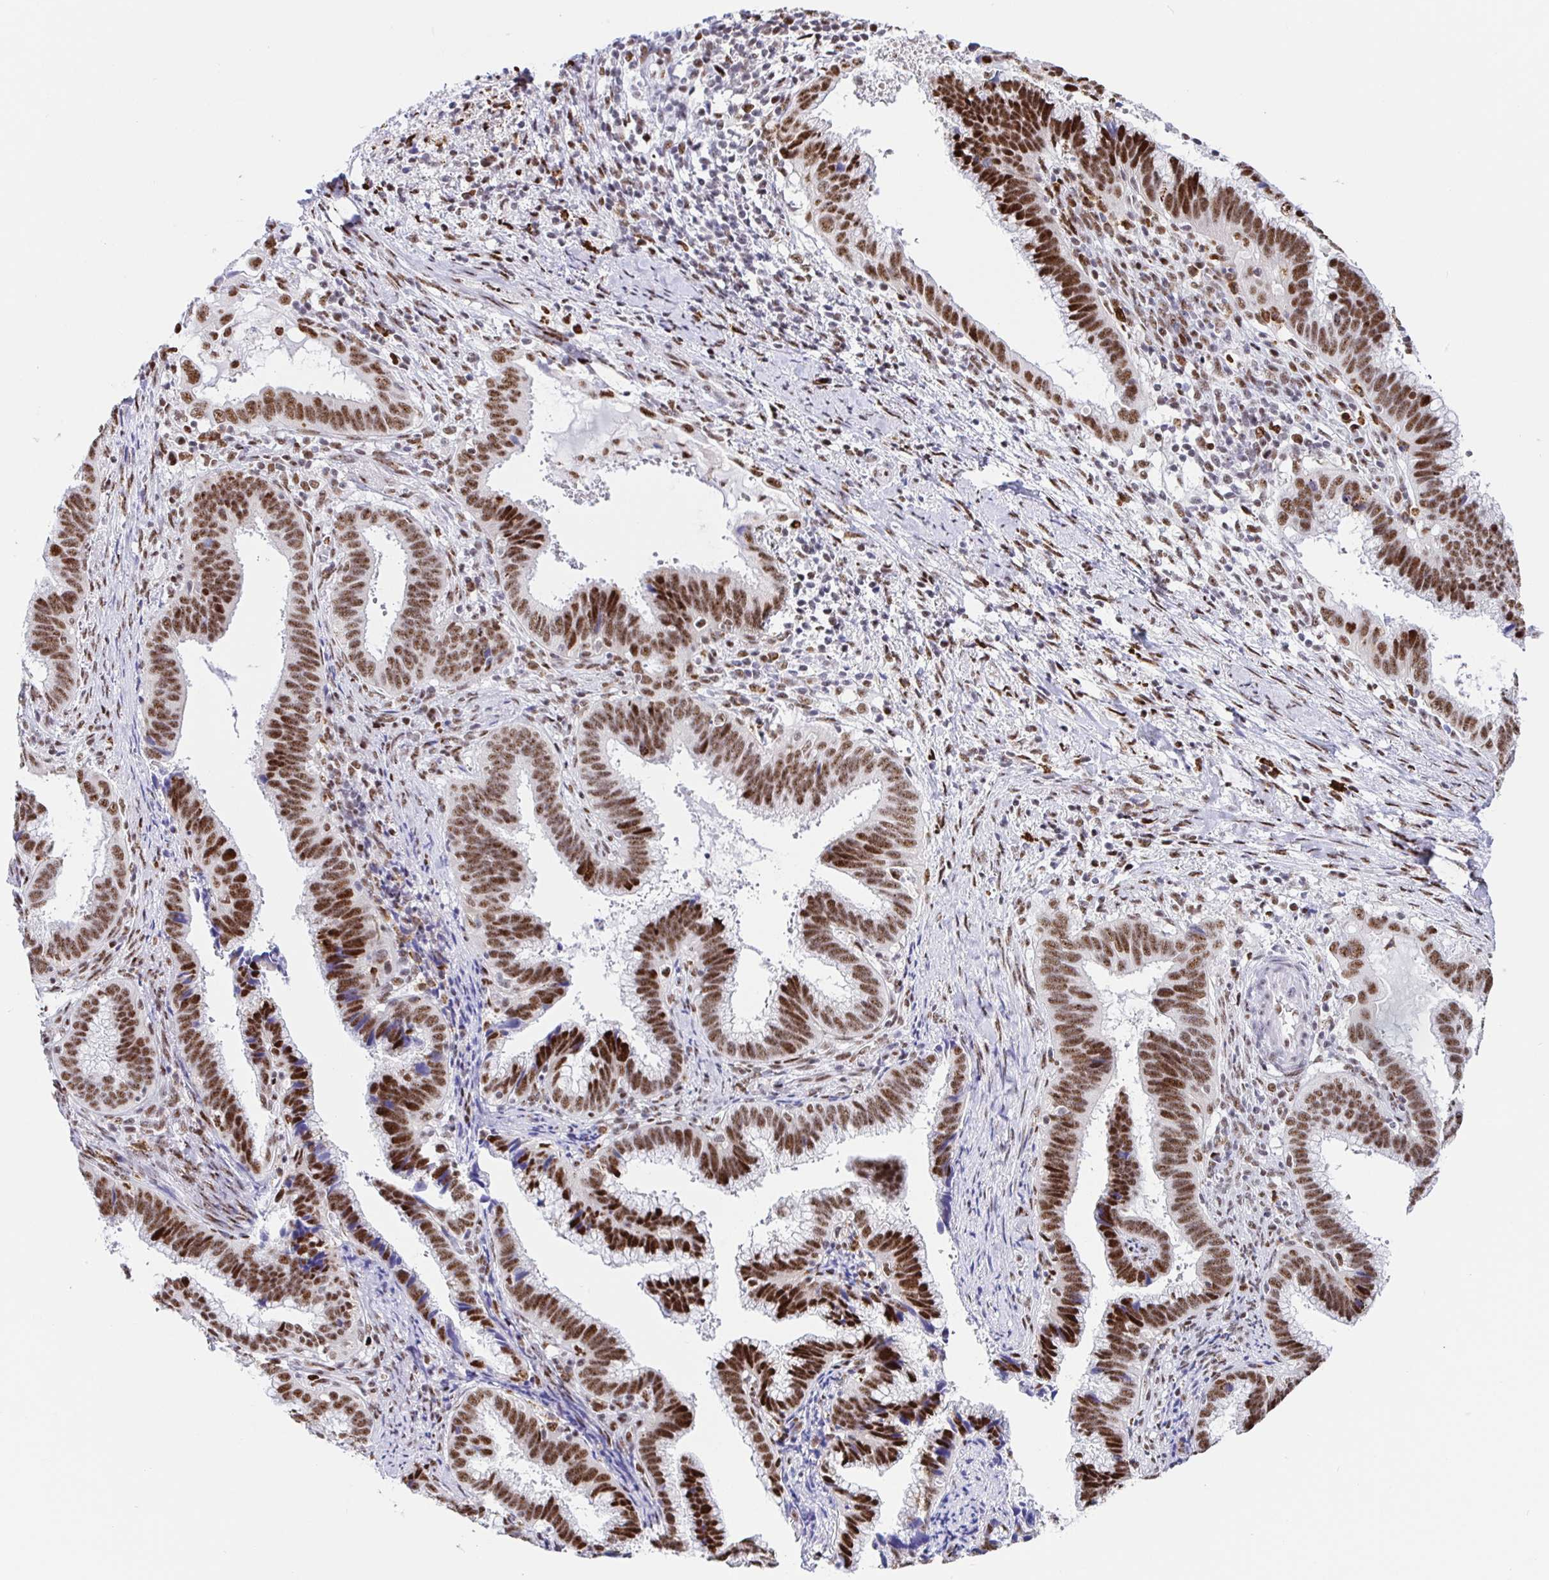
{"staining": {"intensity": "moderate", "quantity": ">75%", "location": "nuclear"}, "tissue": "cervical cancer", "cell_type": "Tumor cells", "image_type": "cancer", "snomed": [{"axis": "morphology", "description": "Adenocarcinoma, NOS"}, {"axis": "topography", "description": "Cervix"}], "caption": "About >75% of tumor cells in adenocarcinoma (cervical) display moderate nuclear protein expression as visualized by brown immunohistochemical staining.", "gene": "SETD5", "patient": {"sex": "female", "age": 56}}